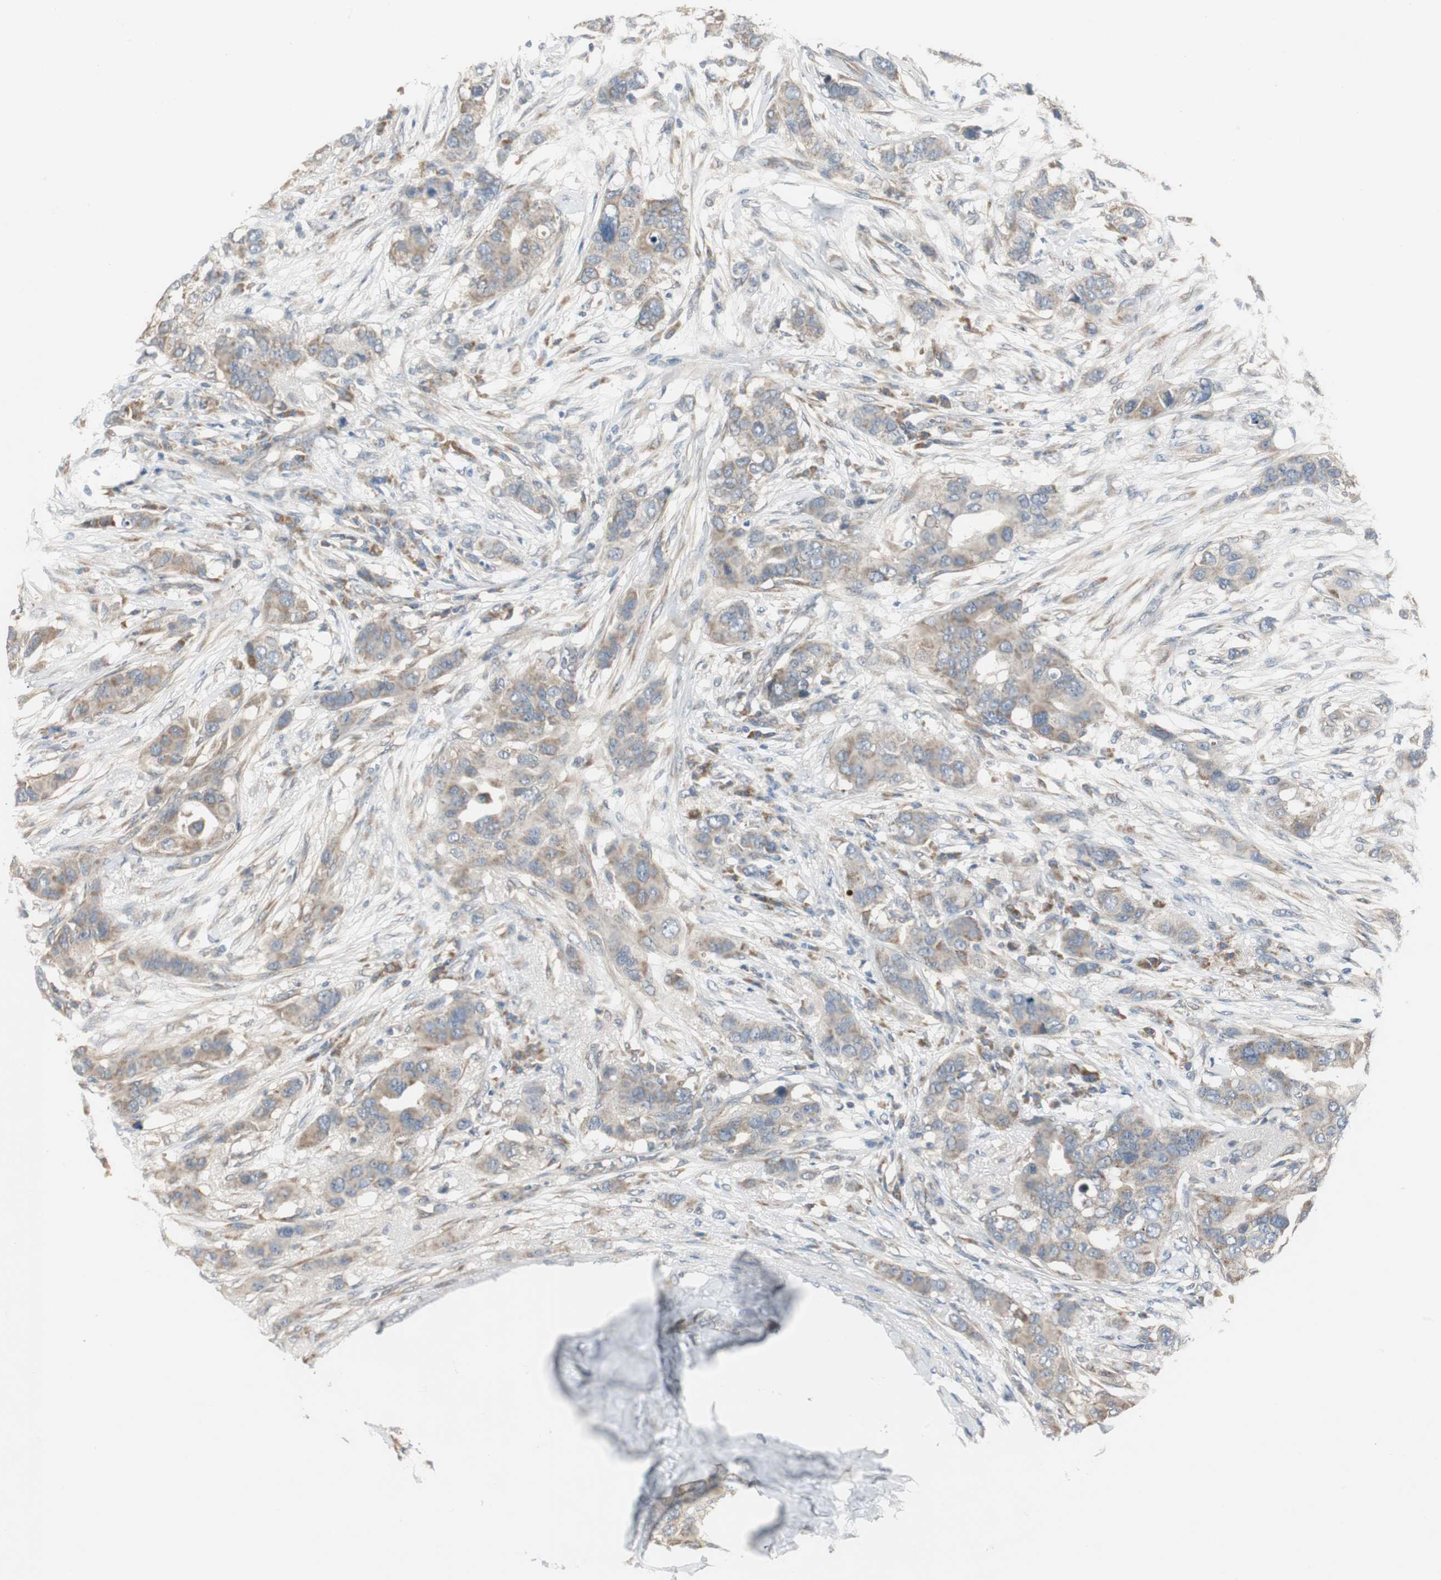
{"staining": {"intensity": "weak", "quantity": ">75%", "location": "cytoplasmic/membranous"}, "tissue": "breast cancer", "cell_type": "Tumor cells", "image_type": "cancer", "snomed": [{"axis": "morphology", "description": "Duct carcinoma"}, {"axis": "topography", "description": "Breast"}], "caption": "Breast cancer (intraductal carcinoma) was stained to show a protein in brown. There is low levels of weak cytoplasmic/membranous expression in about >75% of tumor cells.", "gene": "MYT1", "patient": {"sex": "female", "age": 50}}